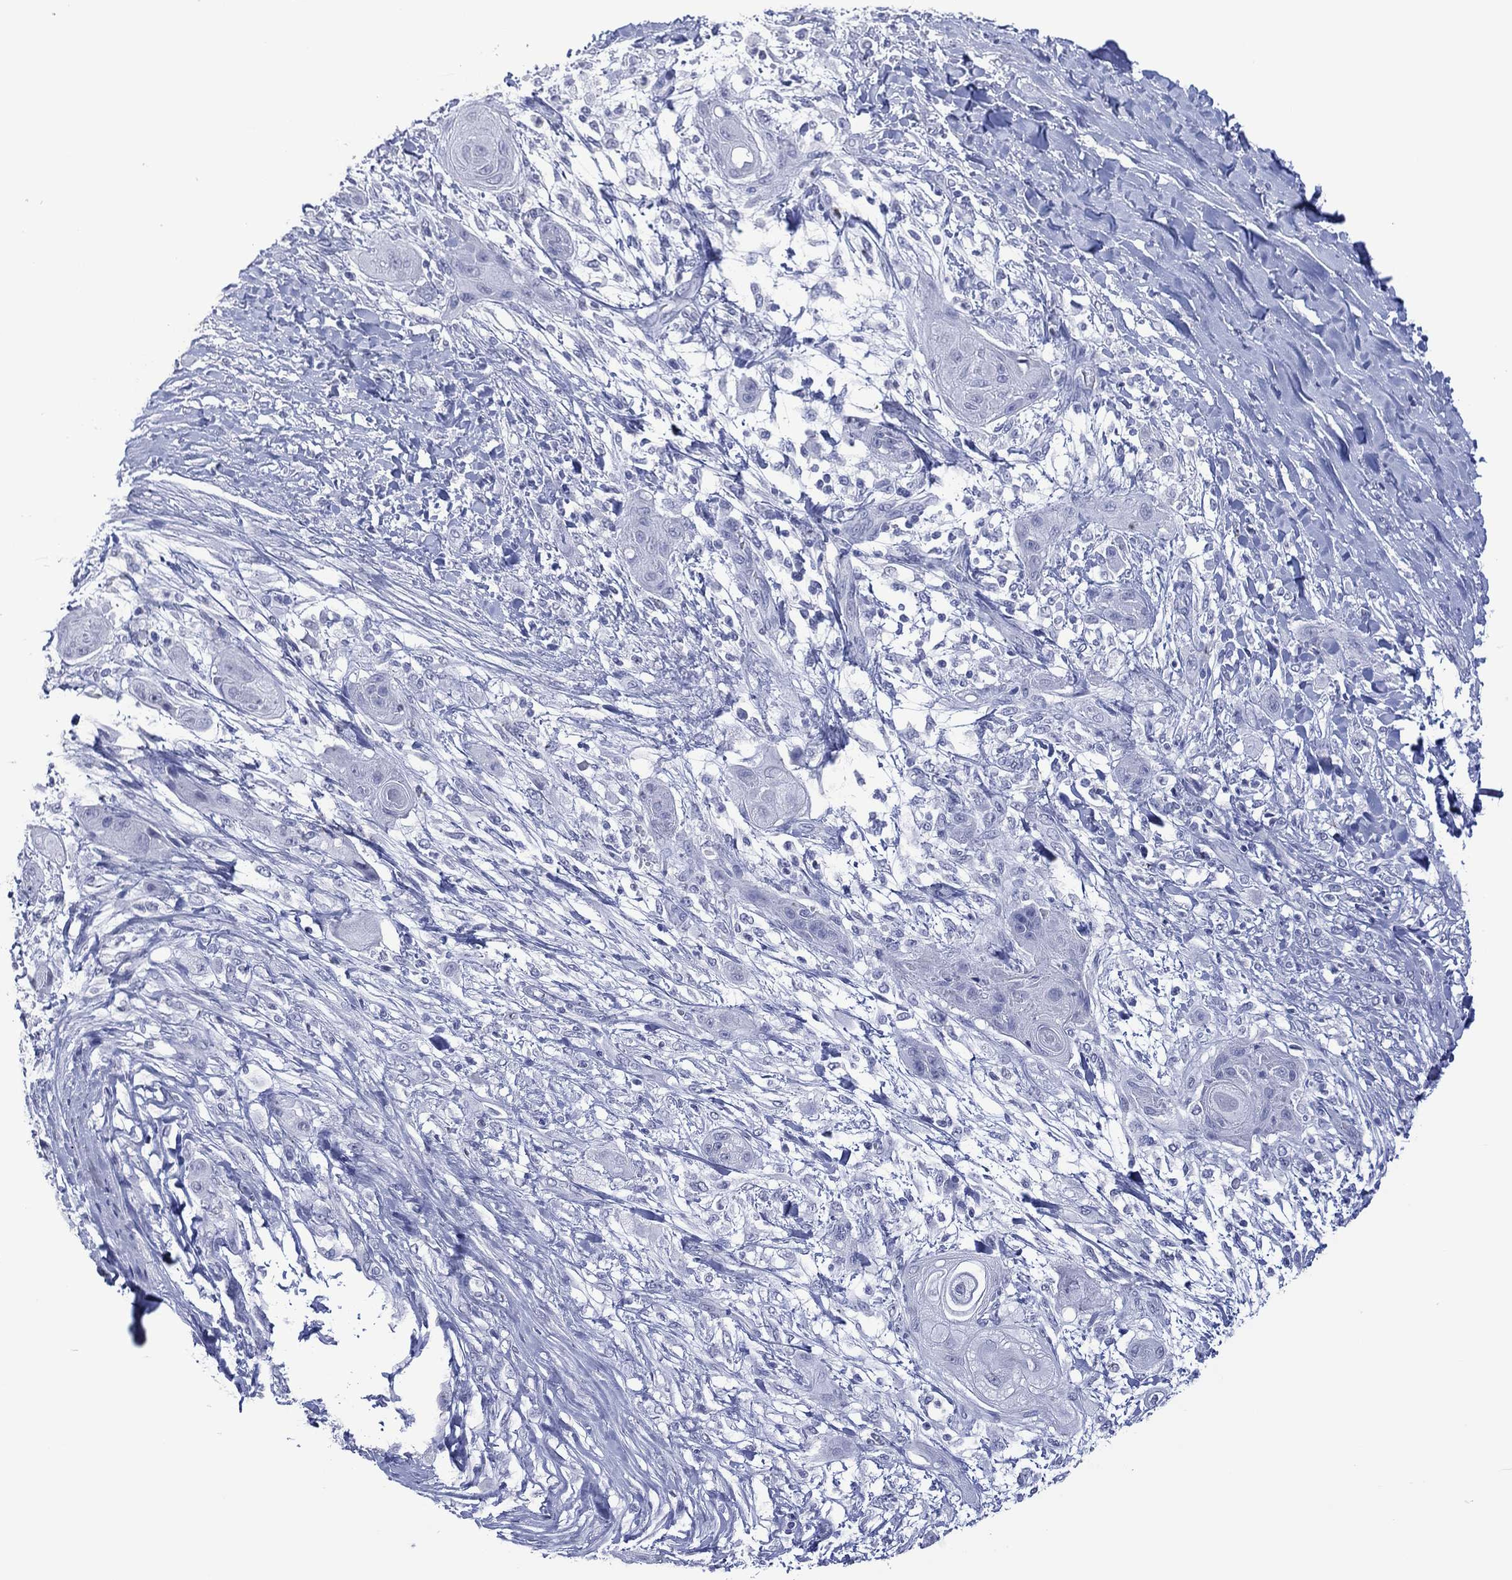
{"staining": {"intensity": "negative", "quantity": "none", "location": "none"}, "tissue": "skin cancer", "cell_type": "Tumor cells", "image_type": "cancer", "snomed": [{"axis": "morphology", "description": "Squamous cell carcinoma, NOS"}, {"axis": "topography", "description": "Skin"}], "caption": "This is a micrograph of immunohistochemistry staining of skin cancer (squamous cell carcinoma), which shows no staining in tumor cells.", "gene": "UTF1", "patient": {"sex": "male", "age": 62}}